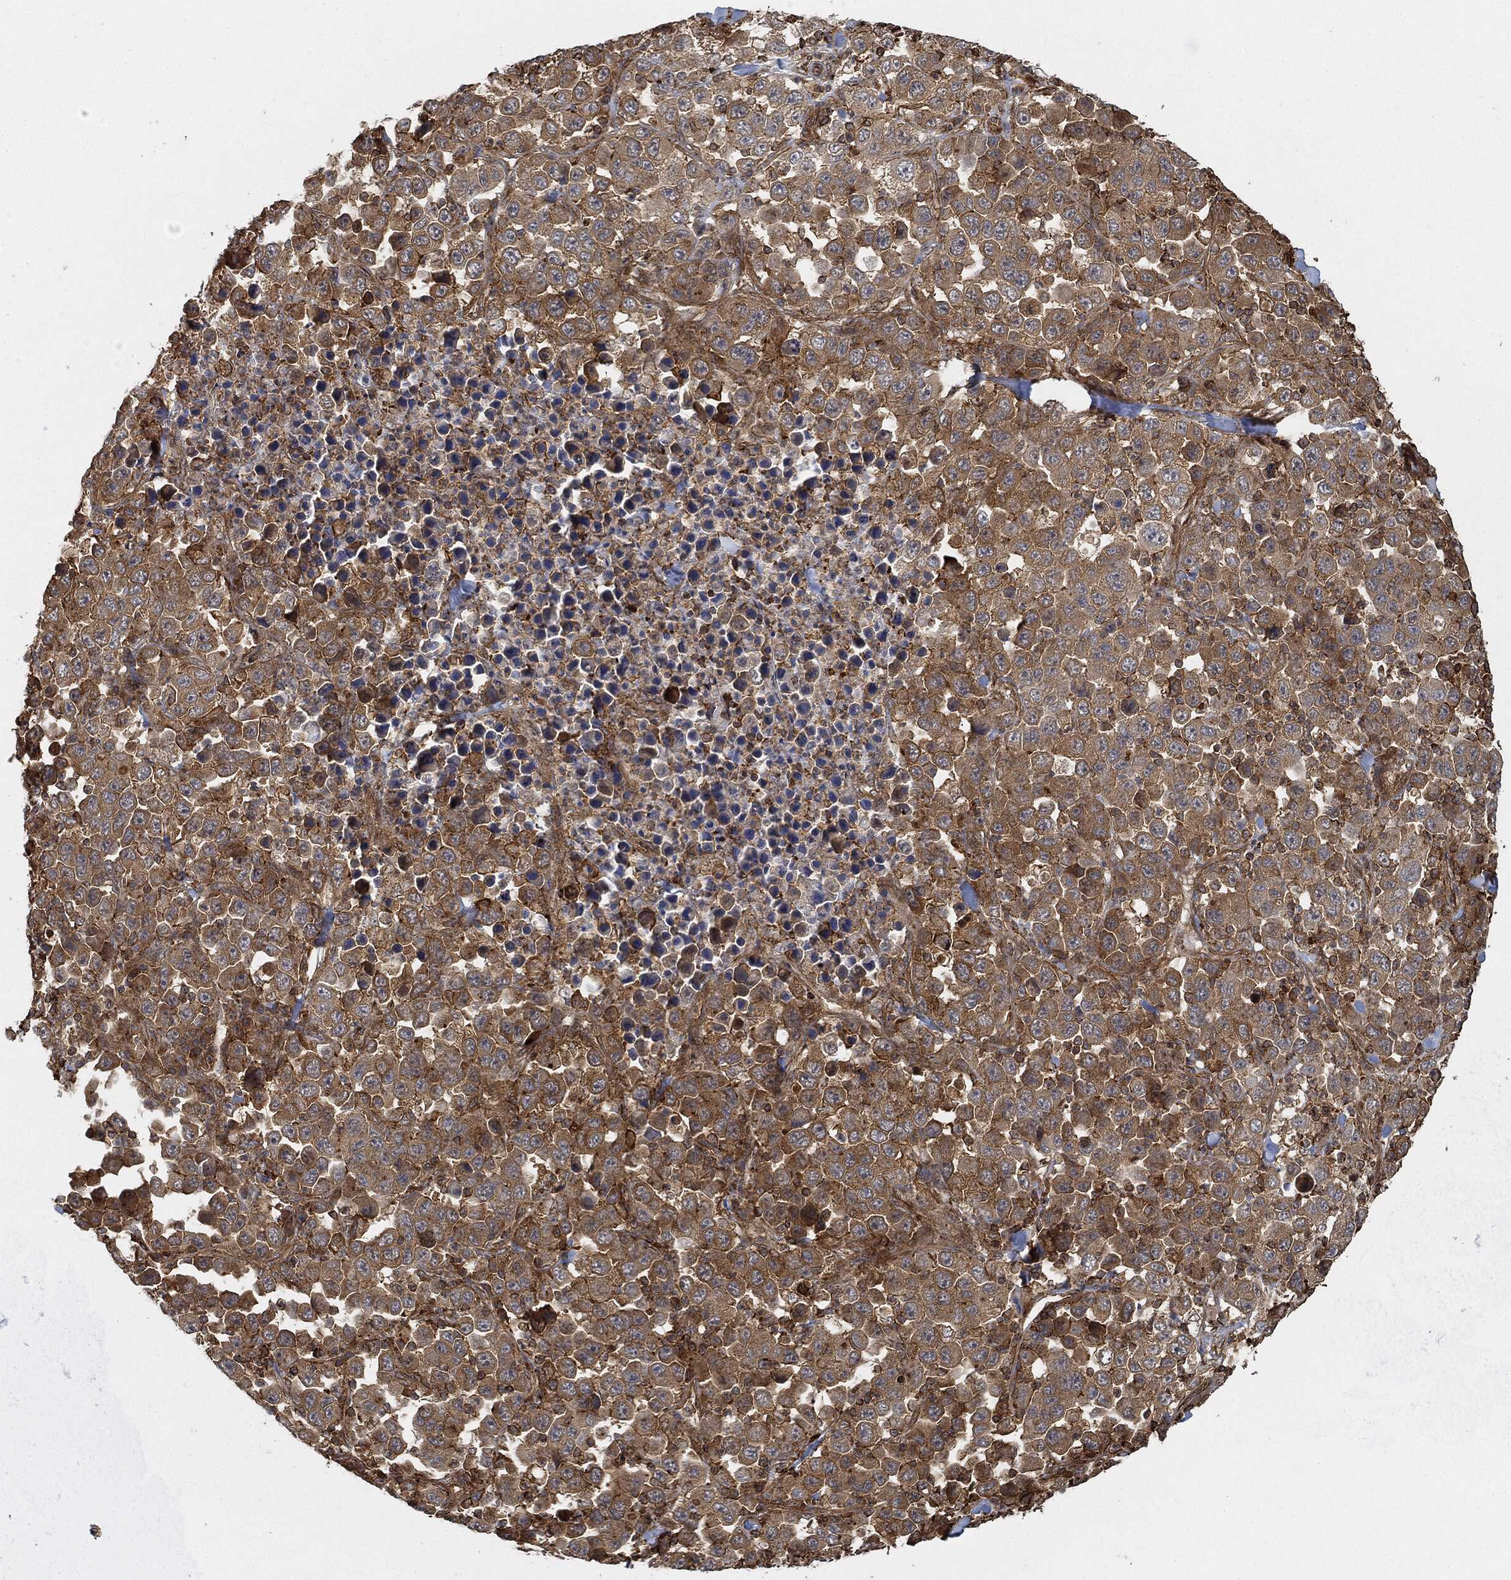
{"staining": {"intensity": "strong", "quantity": "25%-75%", "location": "cytoplasmic/membranous"}, "tissue": "stomach cancer", "cell_type": "Tumor cells", "image_type": "cancer", "snomed": [{"axis": "morphology", "description": "Normal tissue, NOS"}, {"axis": "morphology", "description": "Adenocarcinoma, NOS"}, {"axis": "topography", "description": "Stomach, upper"}, {"axis": "topography", "description": "Stomach"}], "caption": "Protein staining by IHC exhibits strong cytoplasmic/membranous staining in approximately 25%-75% of tumor cells in stomach cancer.", "gene": "TPT1", "patient": {"sex": "male", "age": 59}}